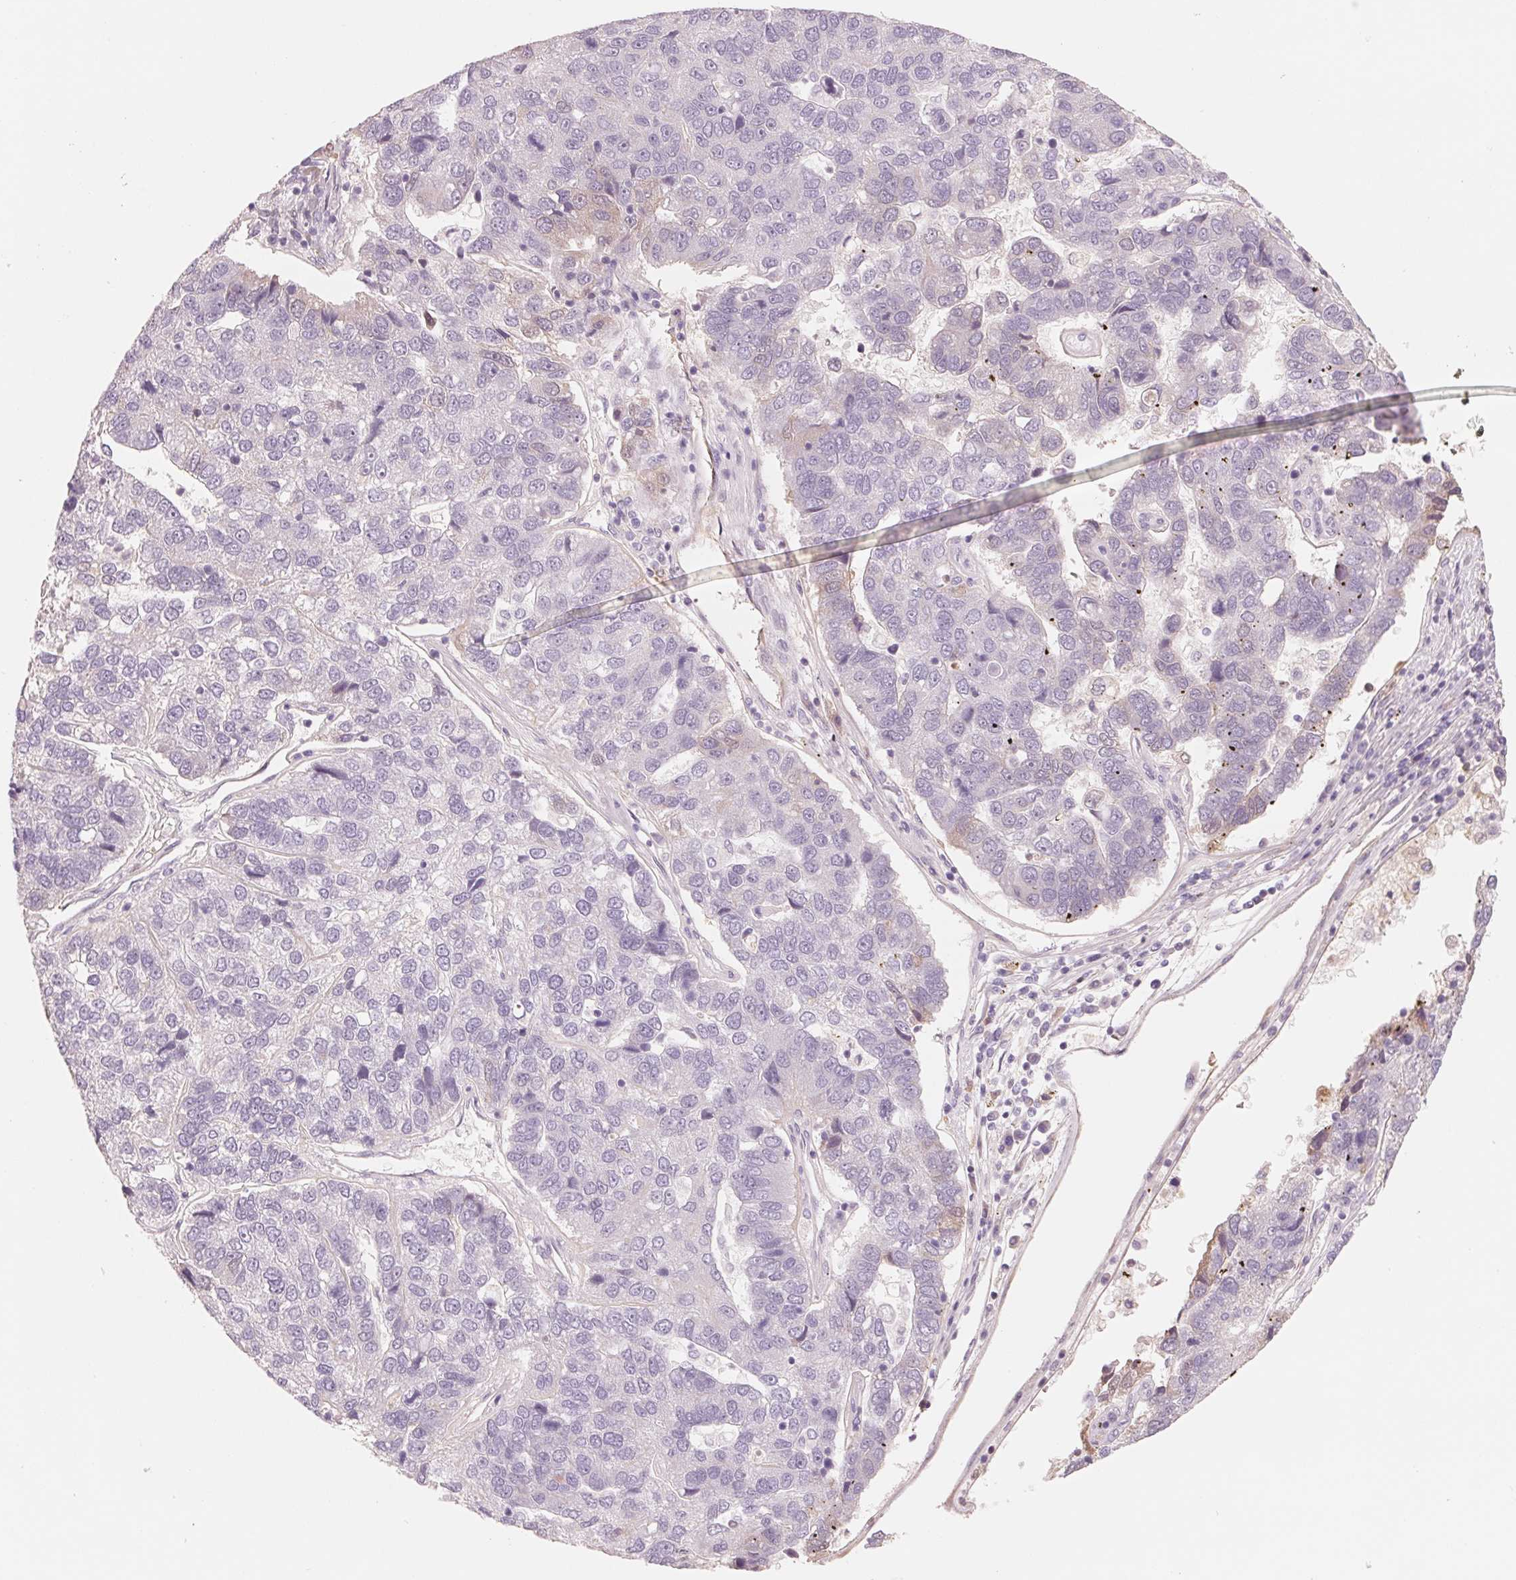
{"staining": {"intensity": "negative", "quantity": "none", "location": "none"}, "tissue": "pancreatic cancer", "cell_type": "Tumor cells", "image_type": "cancer", "snomed": [{"axis": "morphology", "description": "Adenocarcinoma, NOS"}, {"axis": "topography", "description": "Pancreas"}], "caption": "IHC image of pancreatic adenocarcinoma stained for a protein (brown), which exhibits no staining in tumor cells.", "gene": "CFHR2", "patient": {"sex": "female", "age": 61}}